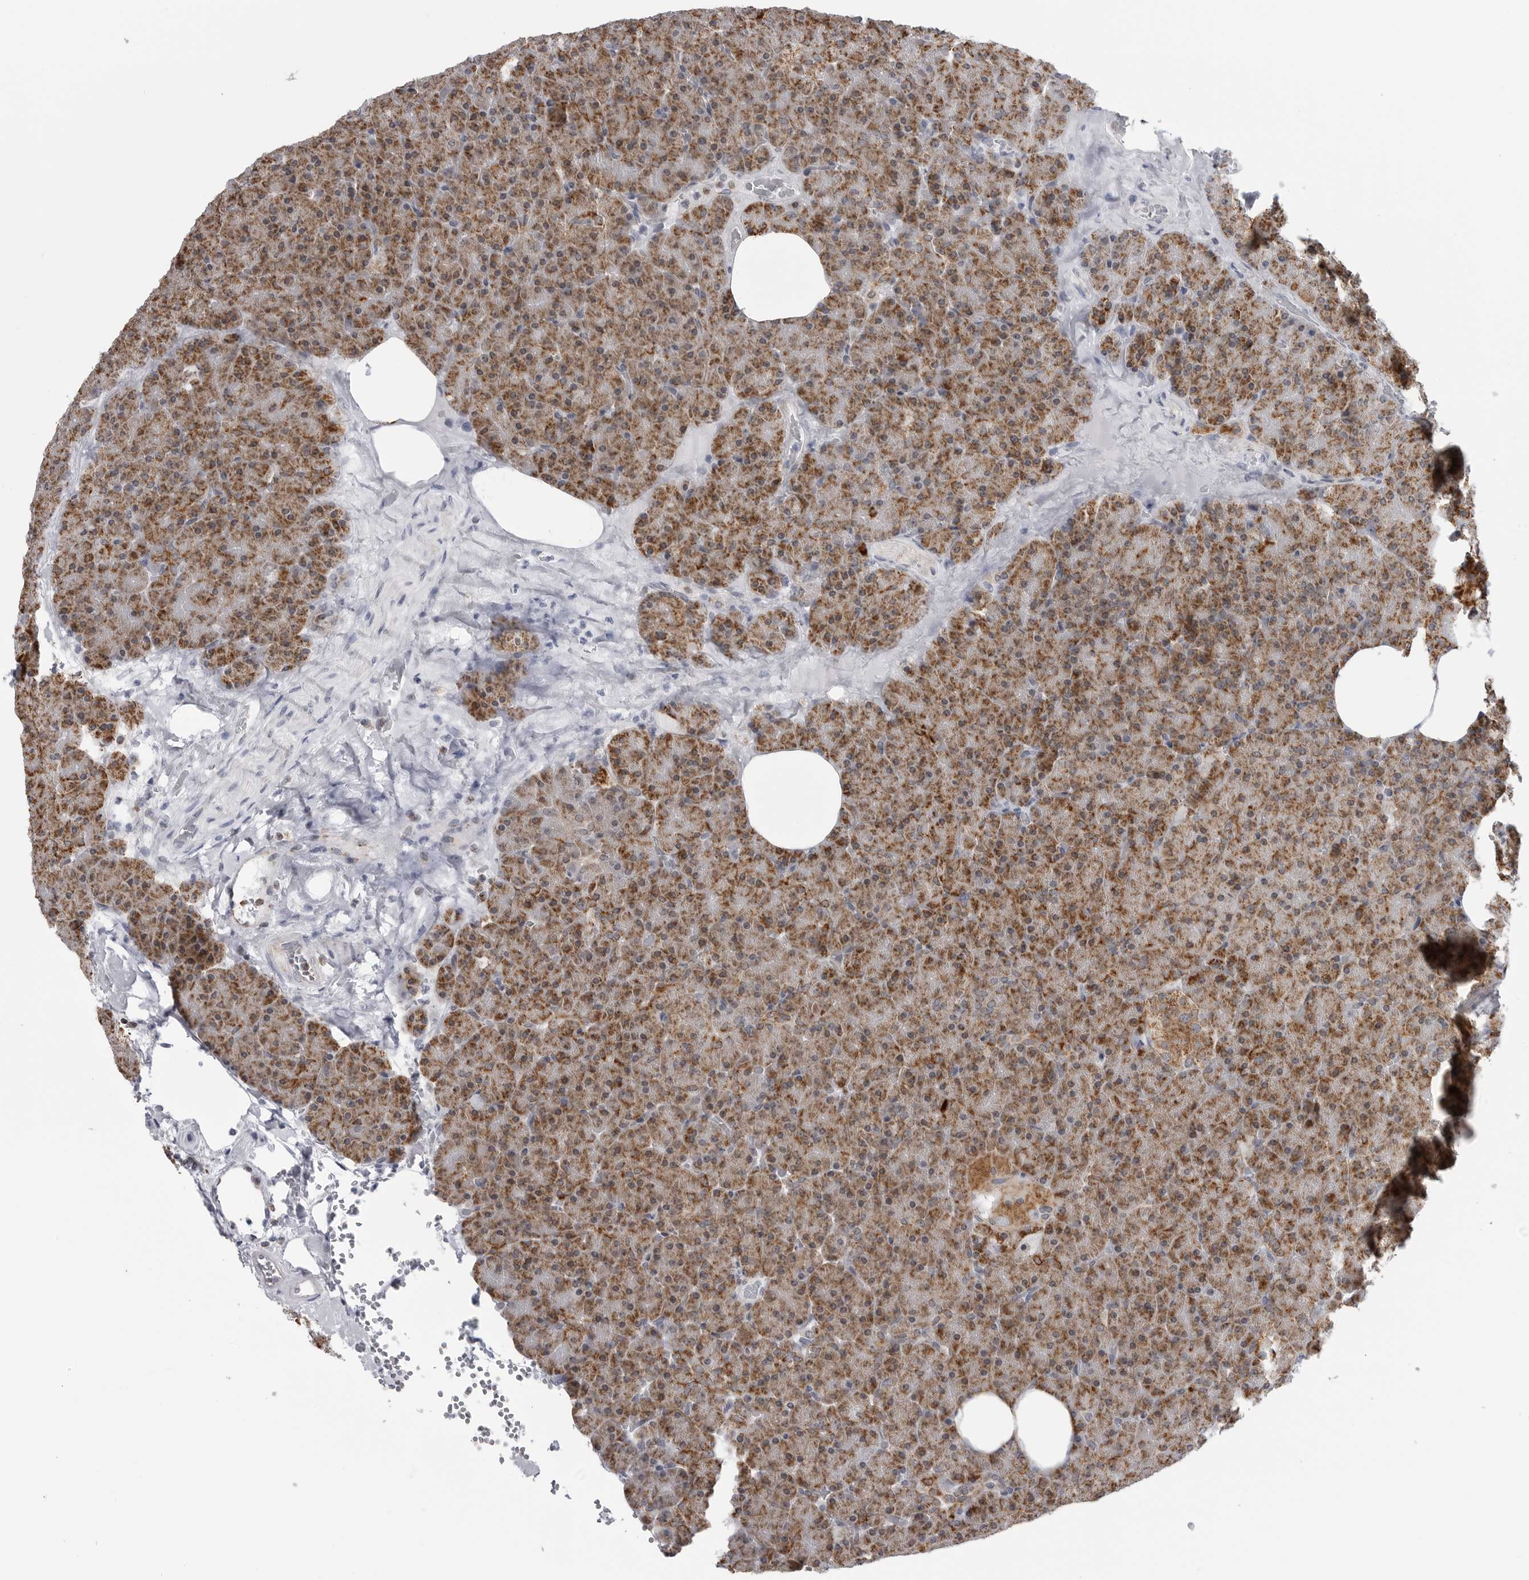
{"staining": {"intensity": "moderate", "quantity": ">75%", "location": "cytoplasmic/membranous"}, "tissue": "pancreas", "cell_type": "Exocrine glandular cells", "image_type": "normal", "snomed": [{"axis": "morphology", "description": "Normal tissue, NOS"}, {"axis": "morphology", "description": "Carcinoid, malignant, NOS"}, {"axis": "topography", "description": "Pancreas"}], "caption": "The image displays a brown stain indicating the presence of a protein in the cytoplasmic/membranous of exocrine glandular cells in pancreas. (IHC, brightfield microscopy, high magnification).", "gene": "COX5A", "patient": {"sex": "female", "age": 35}}